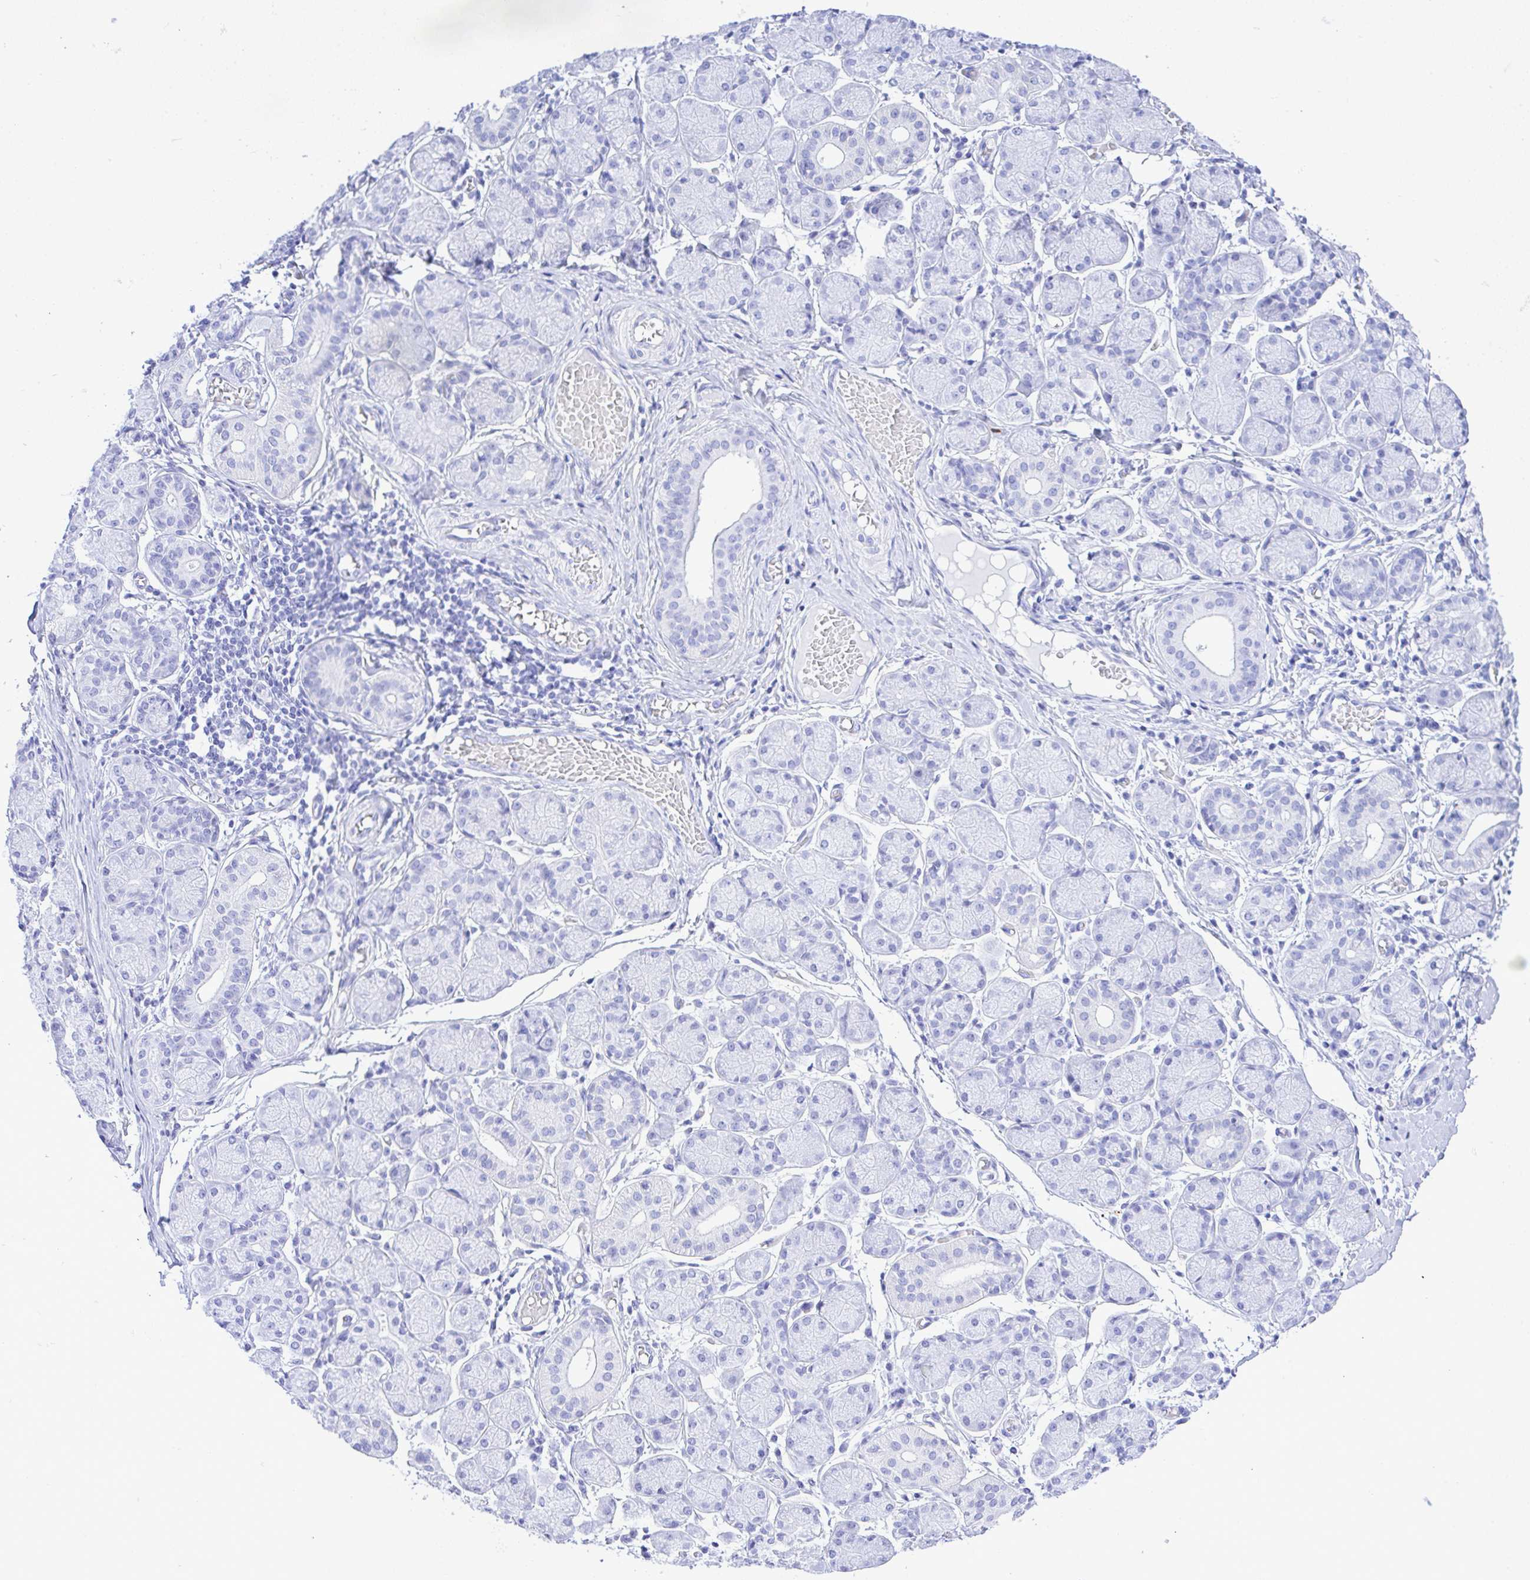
{"staining": {"intensity": "negative", "quantity": "none", "location": "none"}, "tissue": "salivary gland", "cell_type": "Glandular cells", "image_type": "normal", "snomed": [{"axis": "morphology", "description": "Normal tissue, NOS"}, {"axis": "topography", "description": "Salivary gland"}], "caption": "DAB immunohistochemical staining of unremarkable human salivary gland shows no significant expression in glandular cells. (Stains: DAB IHC with hematoxylin counter stain, Microscopy: brightfield microscopy at high magnification).", "gene": "SELENOV", "patient": {"sex": "female", "age": 24}}